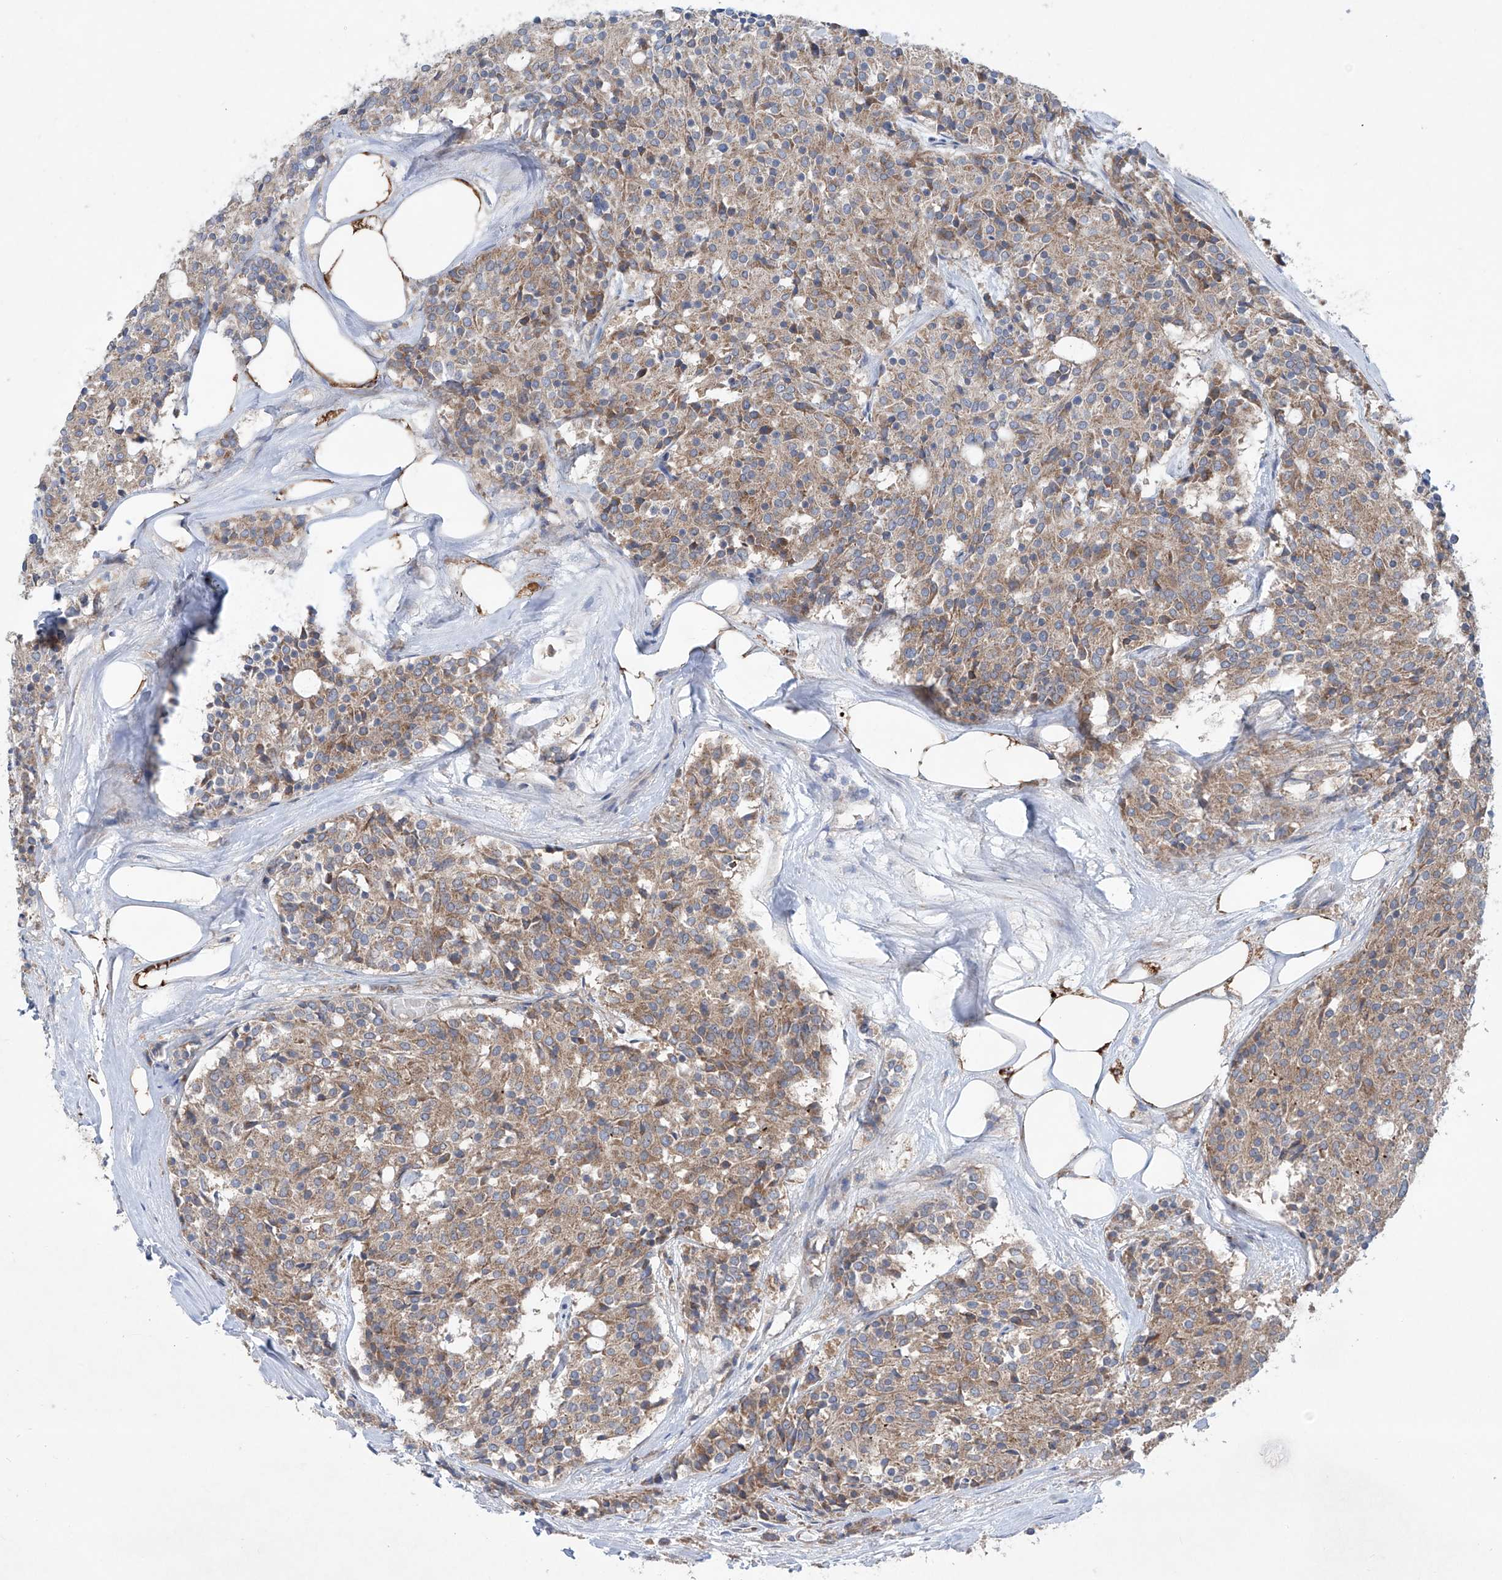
{"staining": {"intensity": "weak", "quantity": "25%-75%", "location": "cytoplasmic/membranous"}, "tissue": "carcinoid", "cell_type": "Tumor cells", "image_type": "cancer", "snomed": [{"axis": "morphology", "description": "Carcinoid, malignant, NOS"}, {"axis": "topography", "description": "Pancreas"}], "caption": "Protein staining demonstrates weak cytoplasmic/membranous staining in approximately 25%-75% of tumor cells in carcinoid.", "gene": "KLC4", "patient": {"sex": "female", "age": 54}}